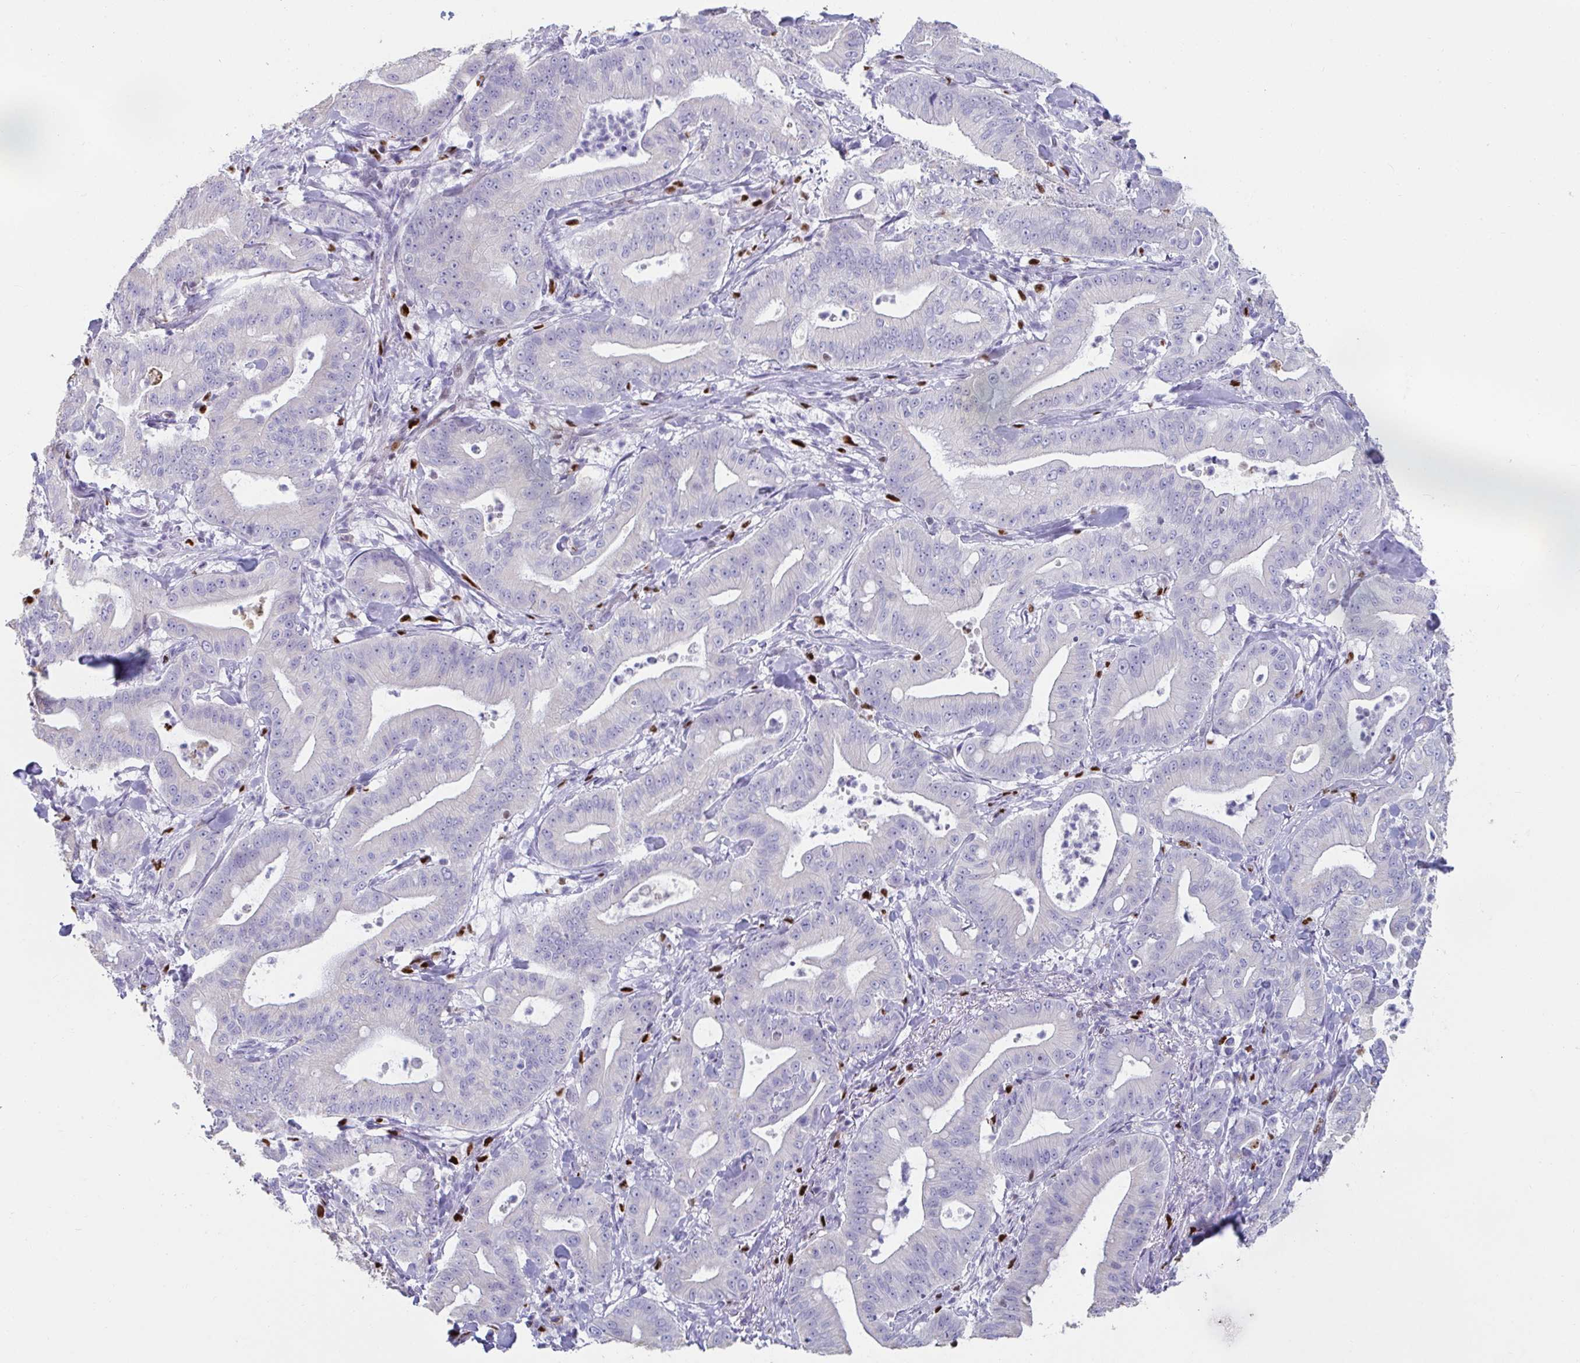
{"staining": {"intensity": "negative", "quantity": "none", "location": "none"}, "tissue": "pancreatic cancer", "cell_type": "Tumor cells", "image_type": "cancer", "snomed": [{"axis": "morphology", "description": "Adenocarcinoma, NOS"}, {"axis": "topography", "description": "Pancreas"}], "caption": "DAB (3,3'-diaminobenzidine) immunohistochemical staining of human pancreatic cancer demonstrates no significant staining in tumor cells. (DAB immunohistochemistry (IHC) with hematoxylin counter stain).", "gene": "ZNF586", "patient": {"sex": "male", "age": 71}}